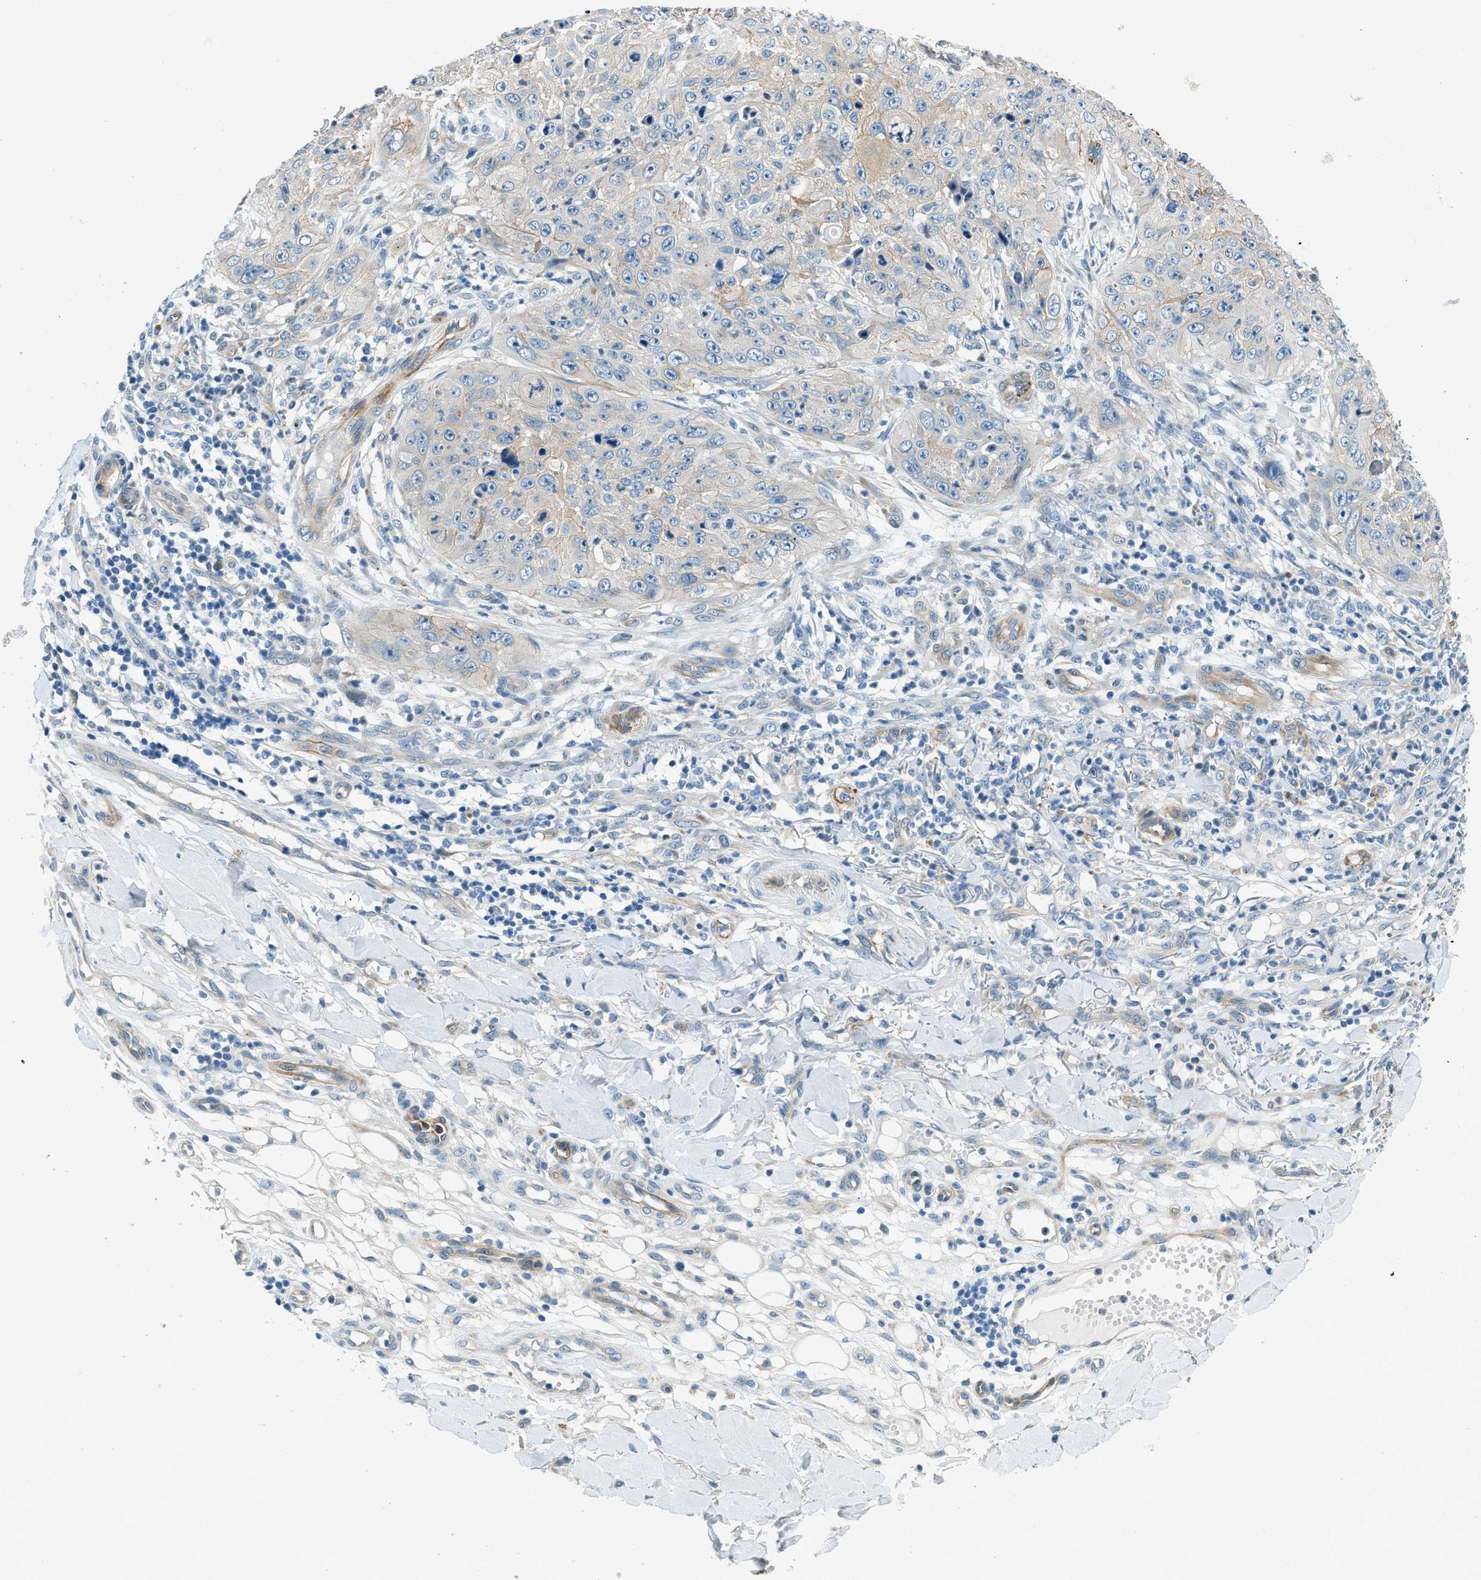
{"staining": {"intensity": "weak", "quantity": "<25%", "location": "cytoplasmic/membranous"}, "tissue": "skin cancer", "cell_type": "Tumor cells", "image_type": "cancer", "snomed": [{"axis": "morphology", "description": "Squamous cell carcinoma, NOS"}, {"axis": "topography", "description": "Skin"}], "caption": "This micrograph is of skin cancer stained with immunohistochemistry (IHC) to label a protein in brown with the nuclei are counter-stained blue. There is no positivity in tumor cells. (Stains: DAB IHC with hematoxylin counter stain, Microscopy: brightfield microscopy at high magnification).", "gene": "ZNF367", "patient": {"sex": "female", "age": 80}}